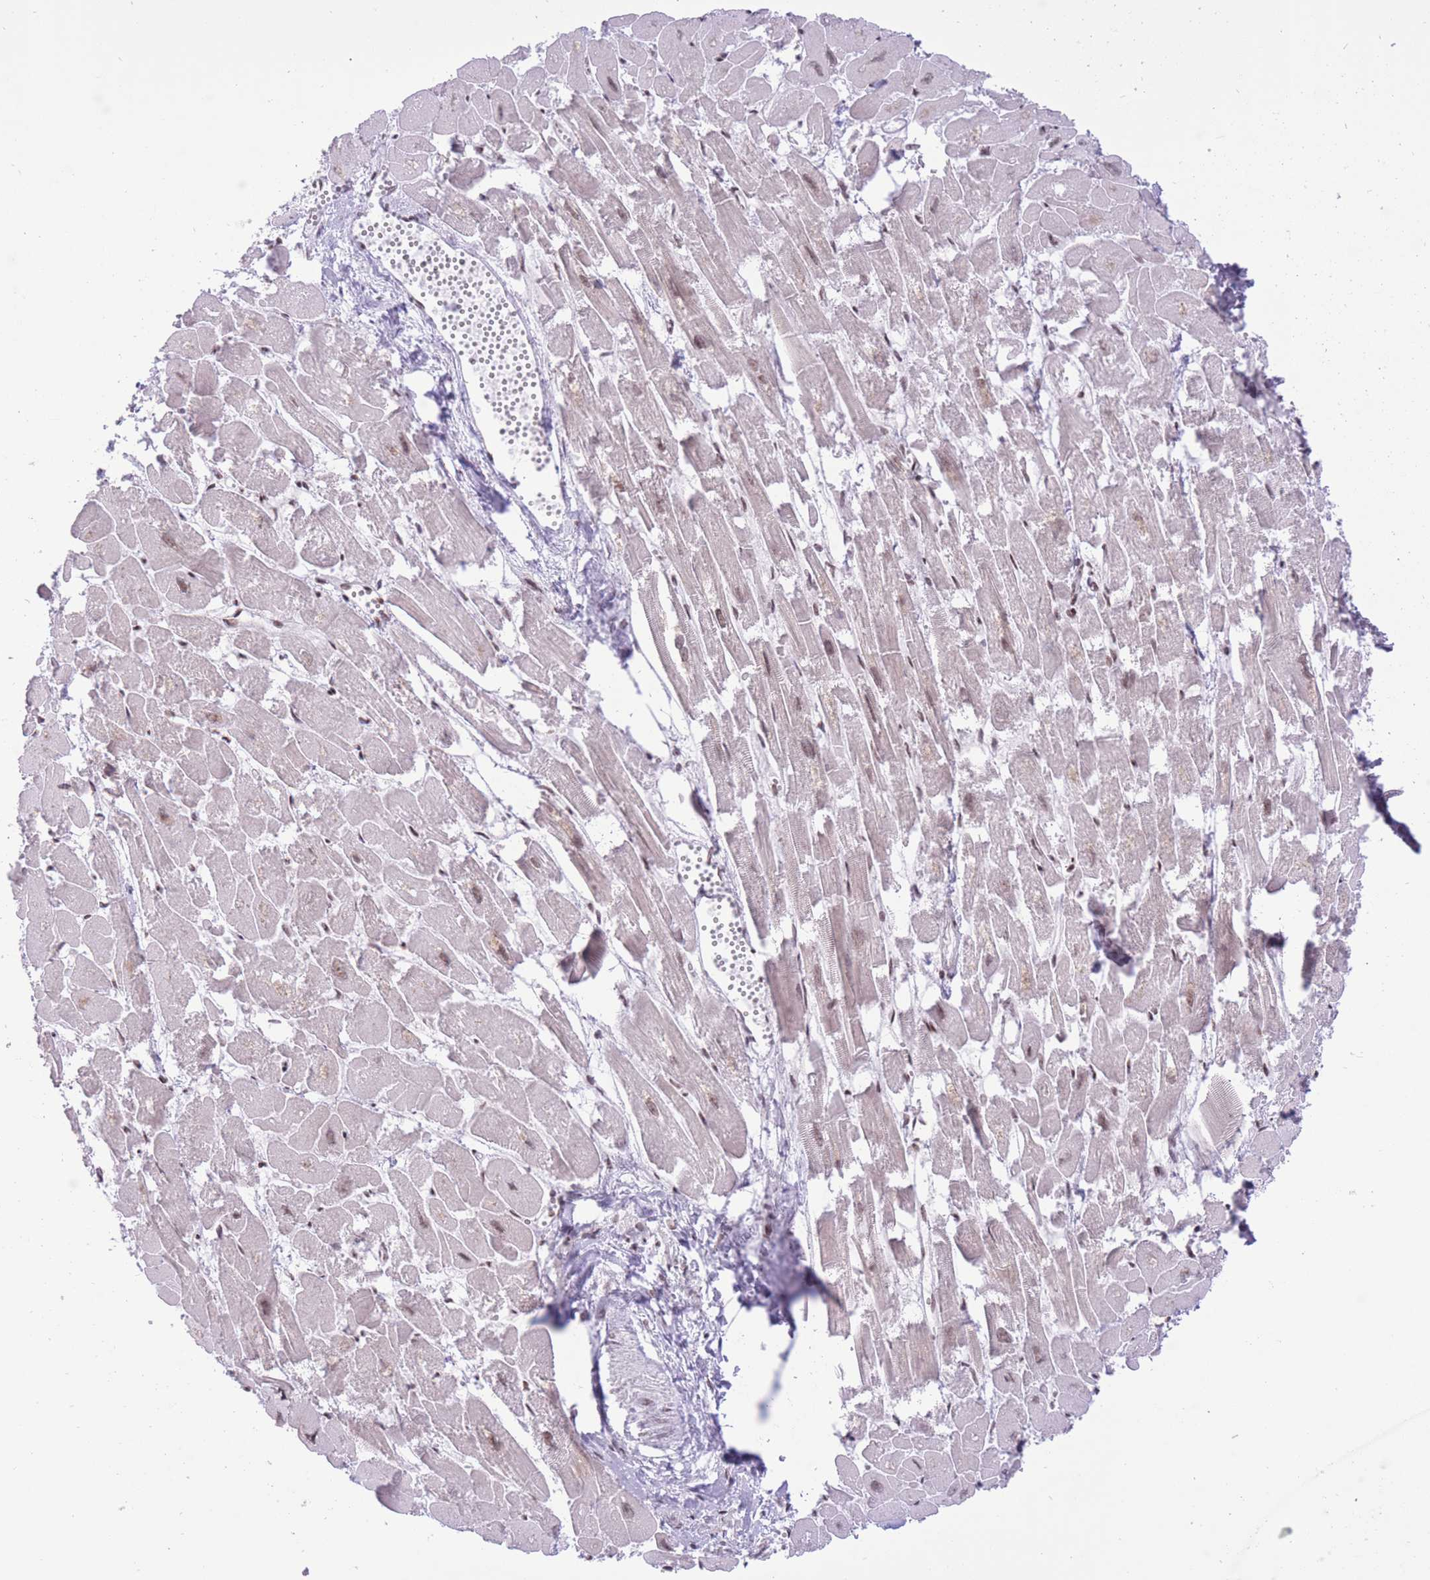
{"staining": {"intensity": "moderate", "quantity": ">75%", "location": "nuclear"}, "tissue": "heart muscle", "cell_type": "Cardiomyocytes", "image_type": "normal", "snomed": [{"axis": "morphology", "description": "Normal tissue, NOS"}, {"axis": "topography", "description": "Heart"}], "caption": "Protein analysis of normal heart muscle displays moderate nuclear positivity in about >75% of cardiomyocytes. Immunohistochemistry (ihc) stains the protein in brown and the nuclei are stained blue.", "gene": "ZBED5", "patient": {"sex": "male", "age": 54}}